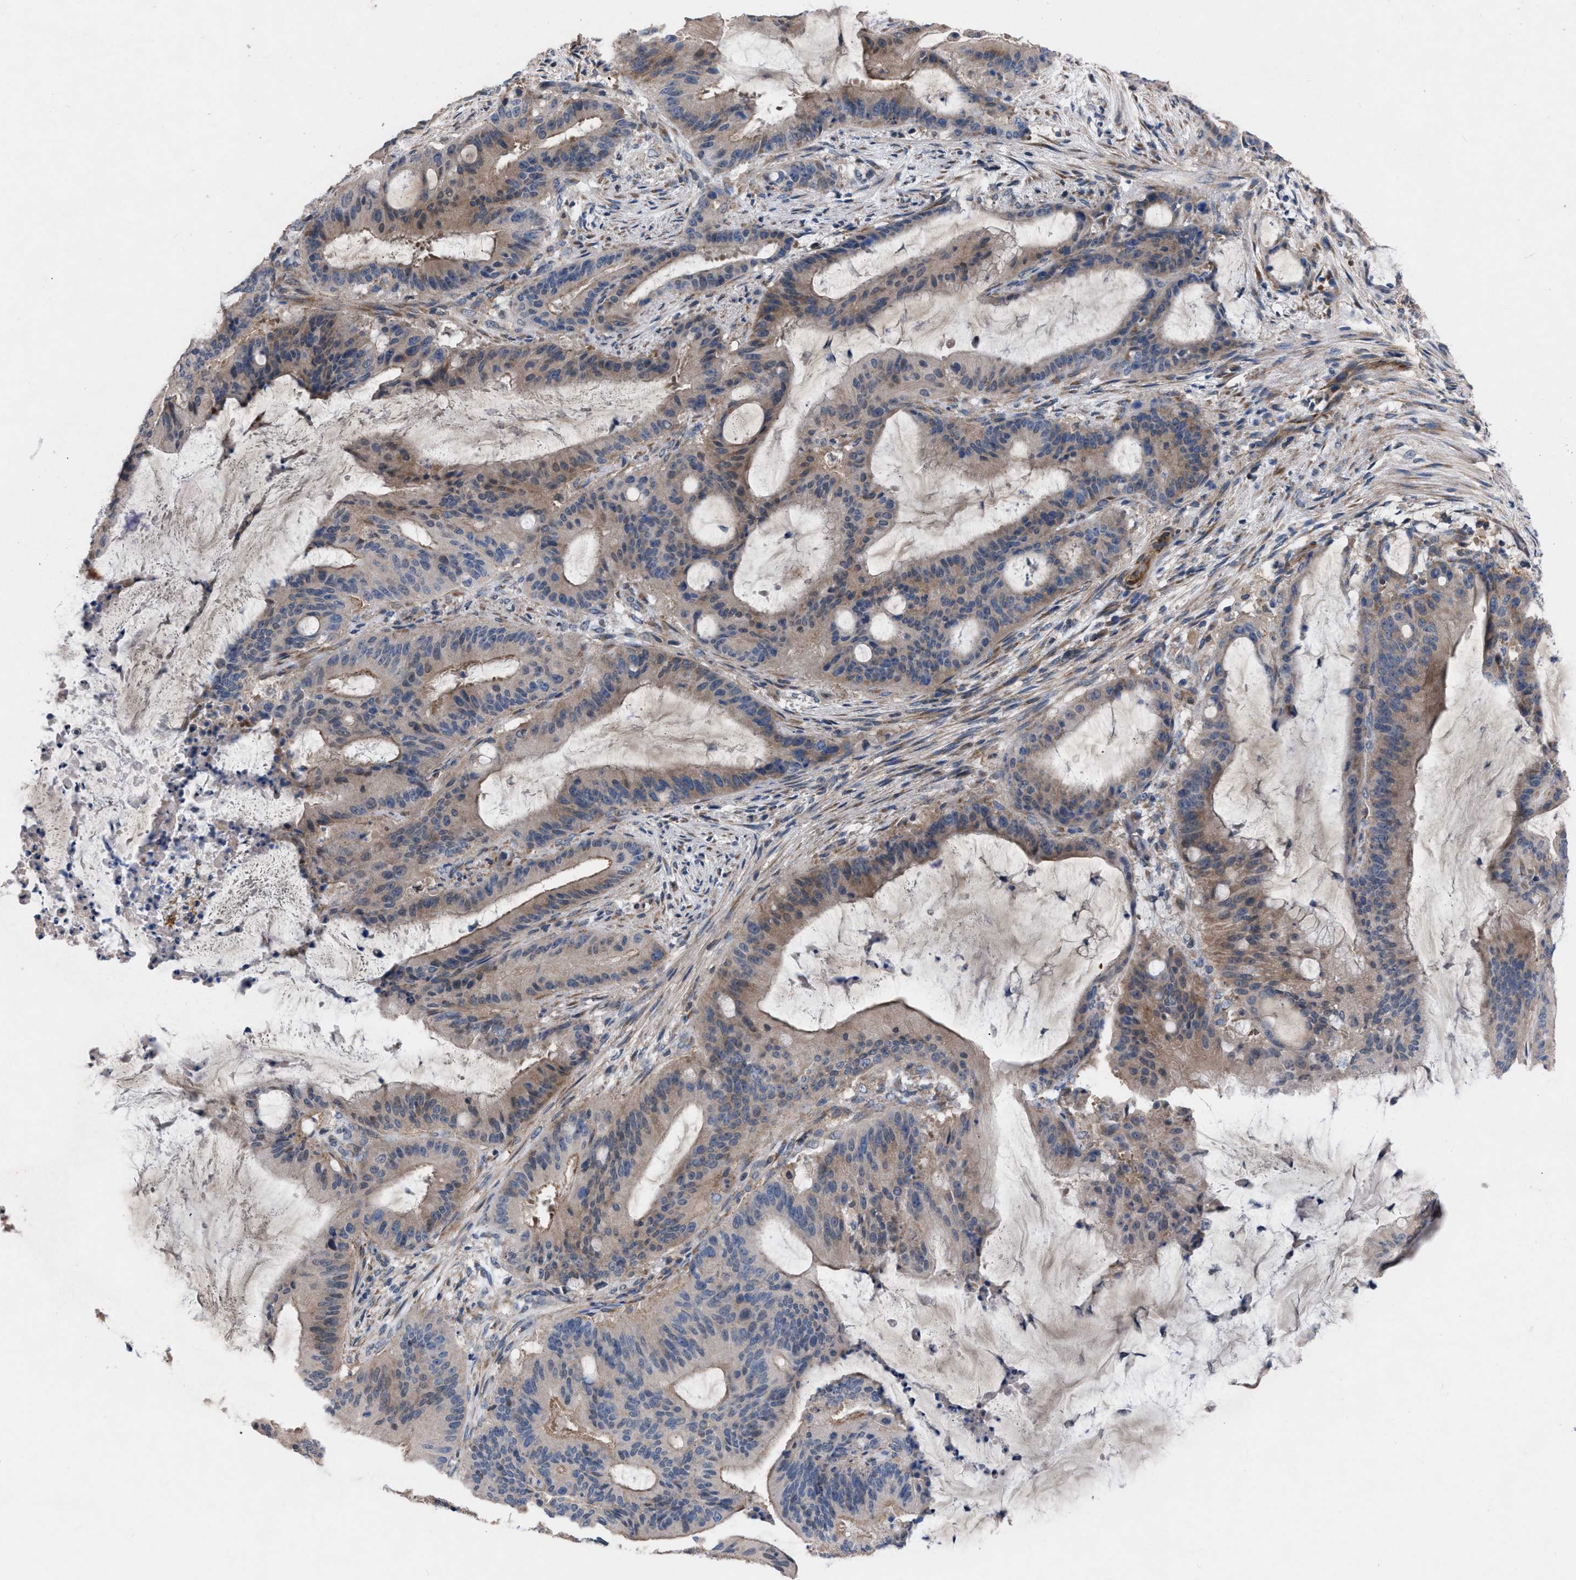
{"staining": {"intensity": "weak", "quantity": ">75%", "location": "cytoplasmic/membranous"}, "tissue": "liver cancer", "cell_type": "Tumor cells", "image_type": "cancer", "snomed": [{"axis": "morphology", "description": "Normal tissue, NOS"}, {"axis": "morphology", "description": "Cholangiocarcinoma"}, {"axis": "topography", "description": "Liver"}, {"axis": "topography", "description": "Peripheral nerve tissue"}], "caption": "Human liver cholangiocarcinoma stained with a brown dye demonstrates weak cytoplasmic/membranous positive staining in about >75% of tumor cells.", "gene": "TMEM131", "patient": {"sex": "female", "age": 73}}